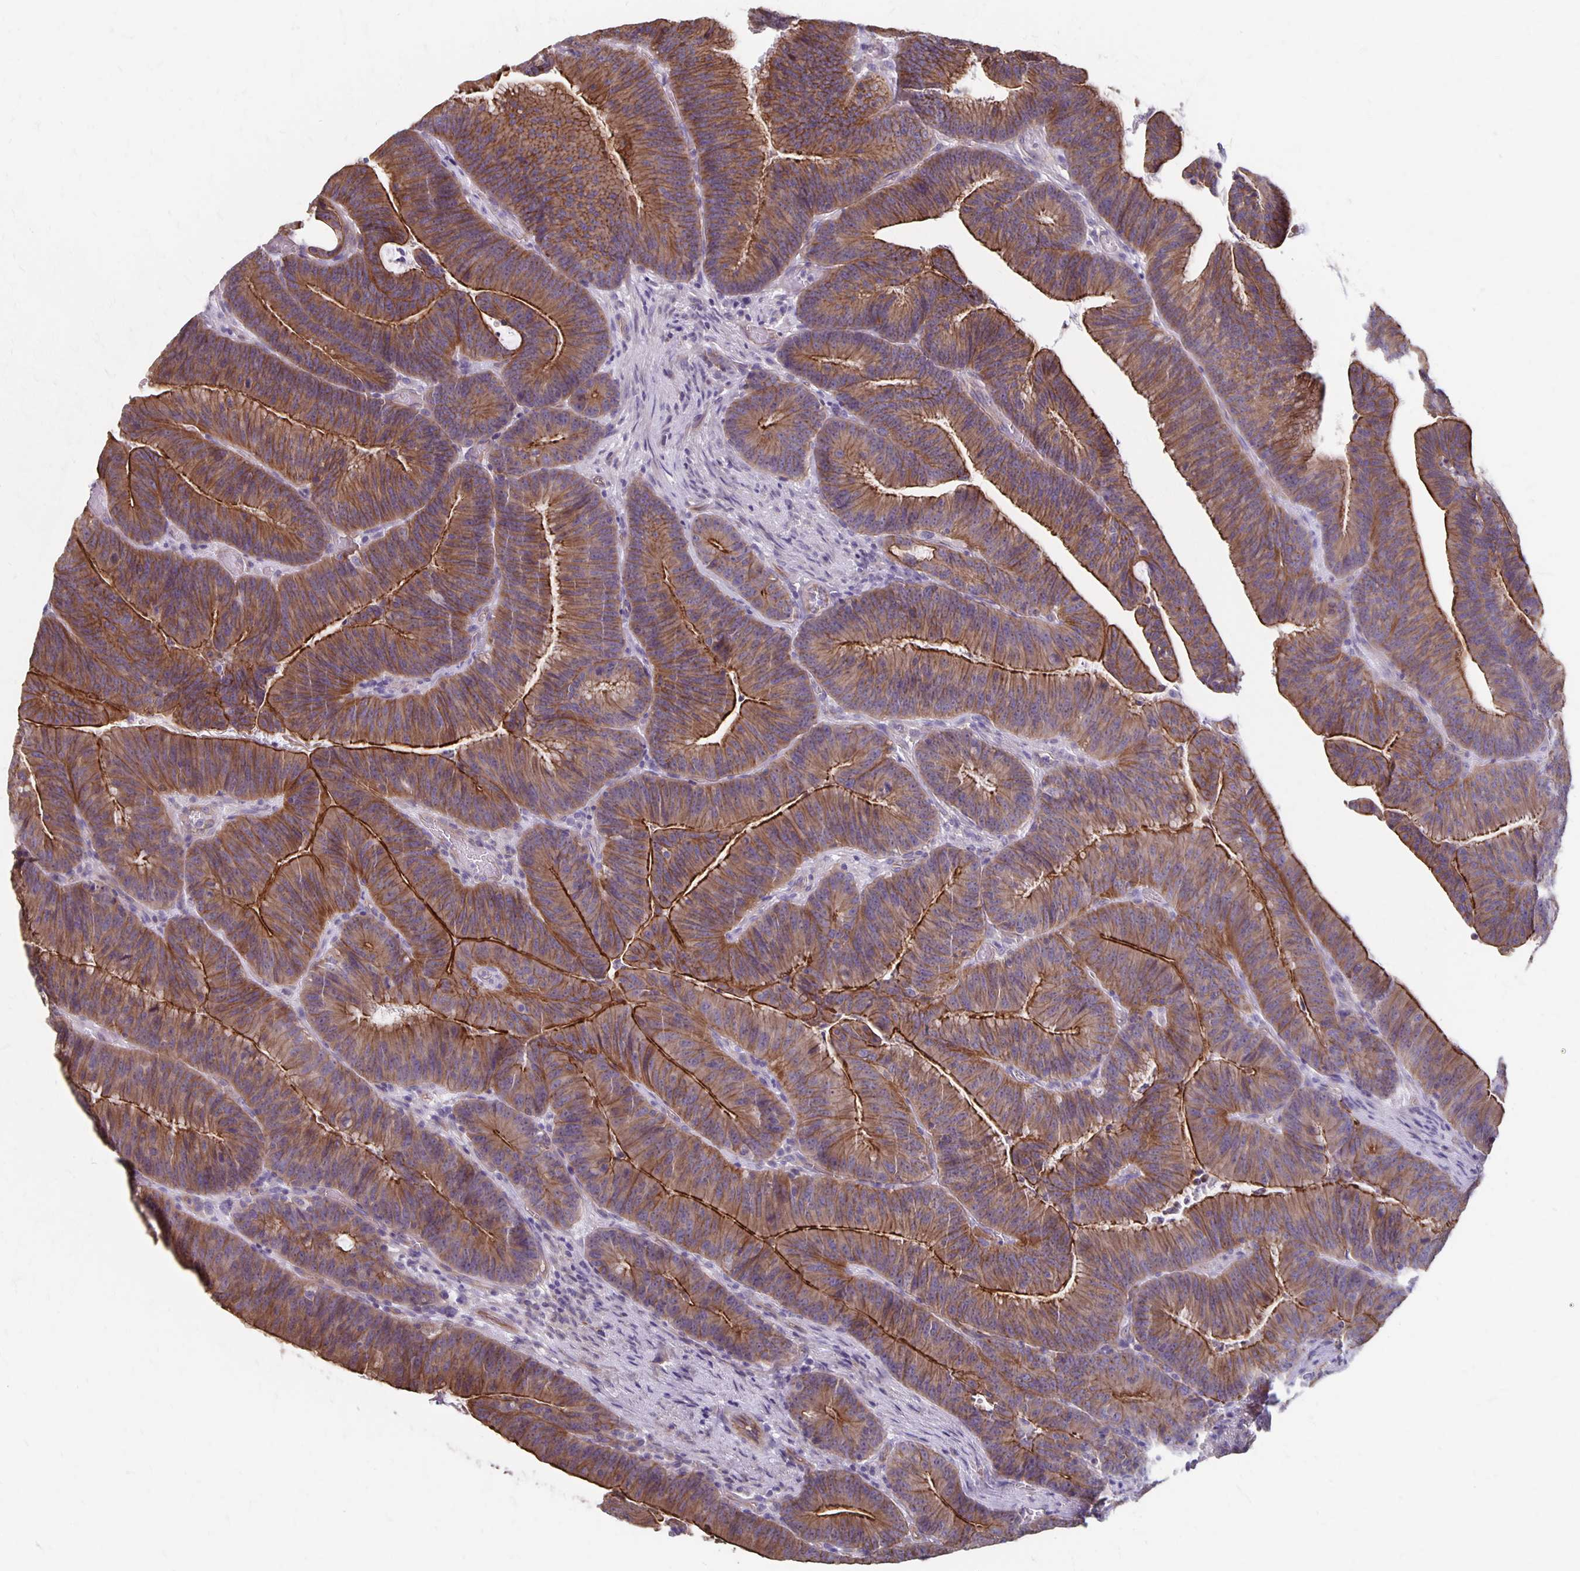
{"staining": {"intensity": "moderate", "quantity": "25%-75%", "location": "cytoplasmic/membranous"}, "tissue": "colorectal cancer", "cell_type": "Tumor cells", "image_type": "cancer", "snomed": [{"axis": "morphology", "description": "Adenocarcinoma, NOS"}, {"axis": "topography", "description": "Colon"}], "caption": "Colorectal cancer stained with DAB immunohistochemistry (IHC) shows medium levels of moderate cytoplasmic/membranous staining in about 25%-75% of tumor cells.", "gene": "PPP1R3E", "patient": {"sex": "female", "age": 78}}